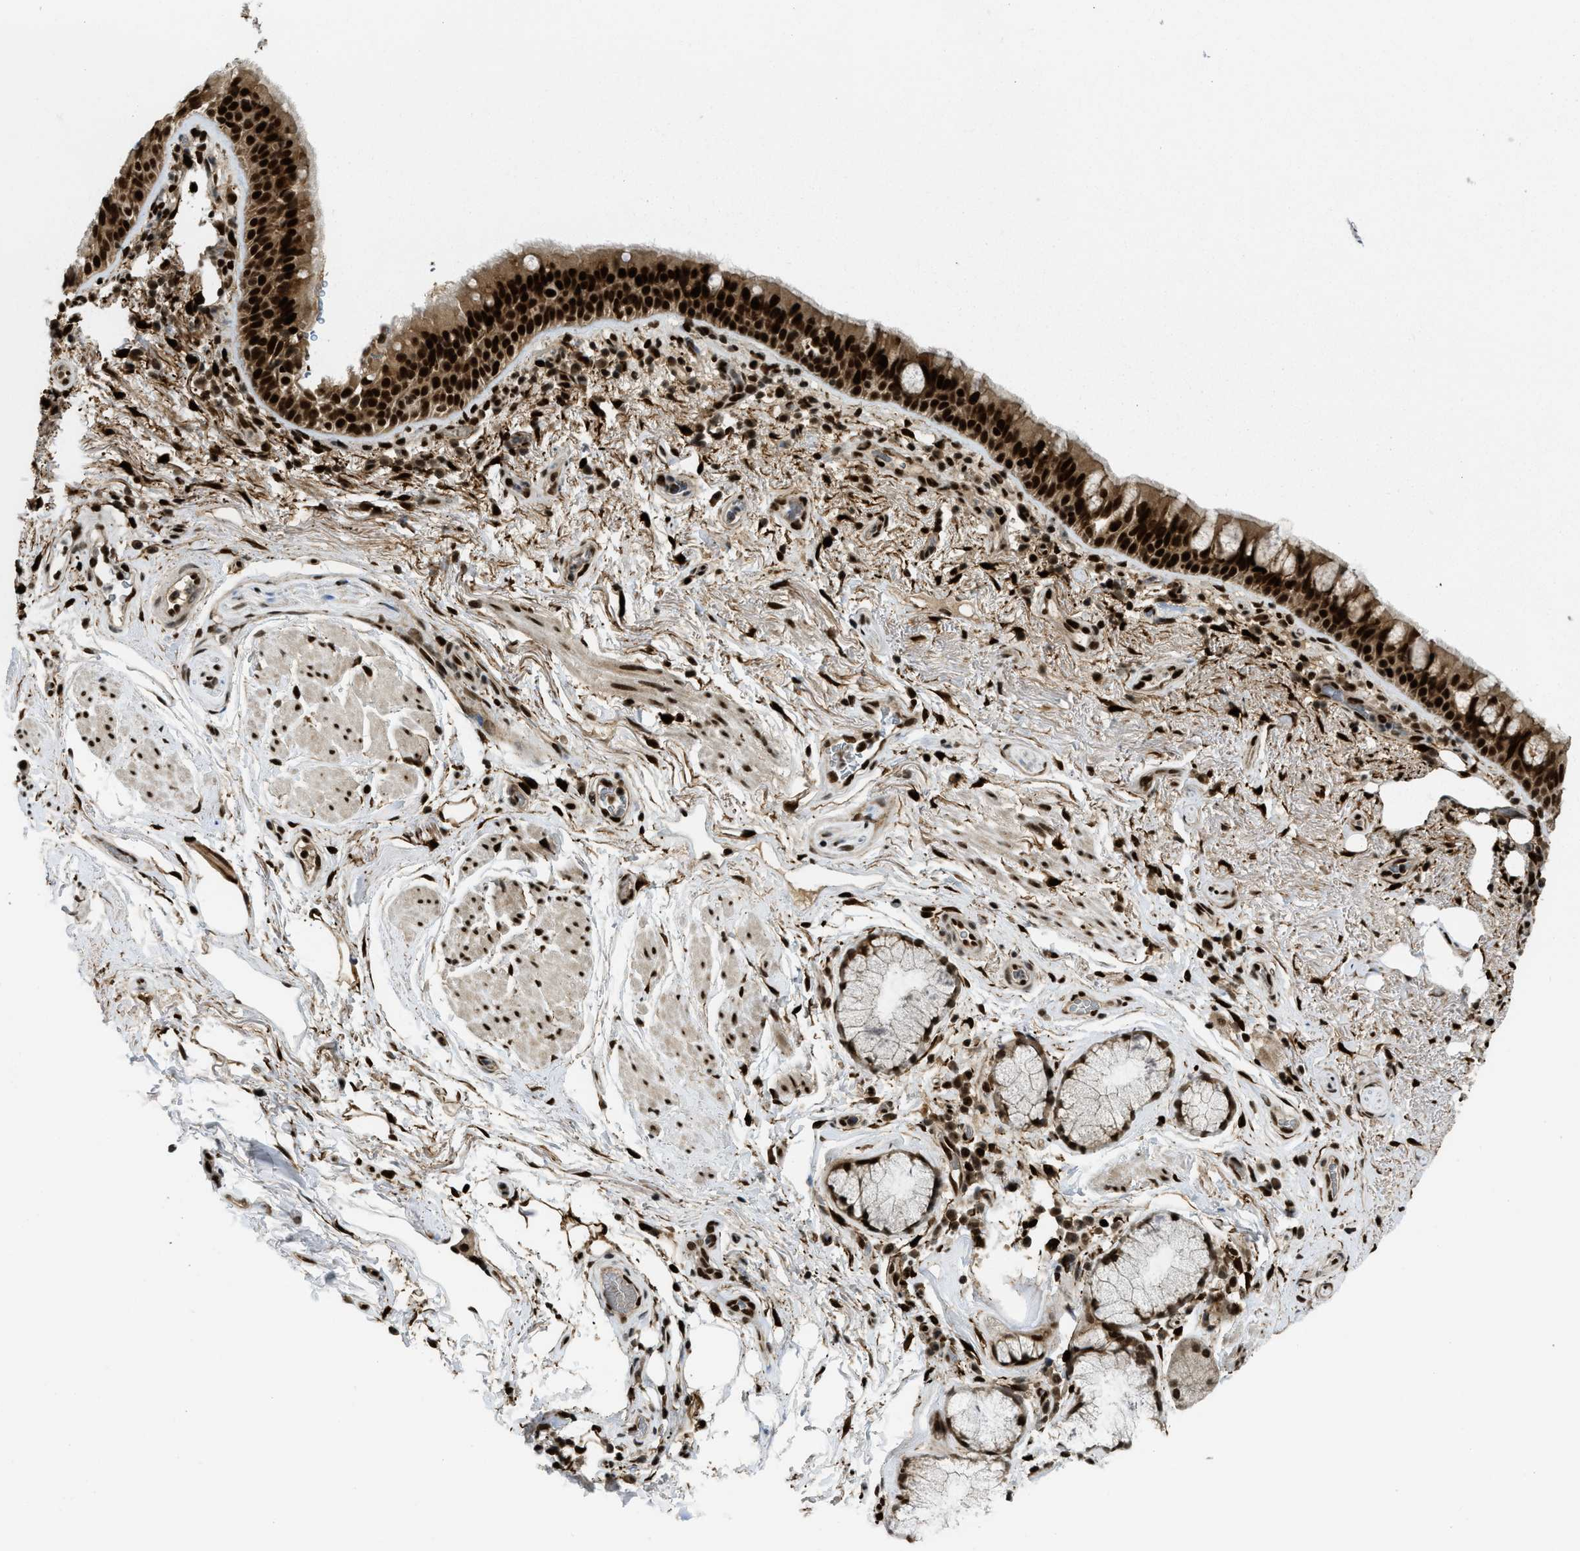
{"staining": {"intensity": "strong", "quantity": ">75%", "location": "nuclear"}, "tissue": "bronchus", "cell_type": "Respiratory epithelial cells", "image_type": "normal", "snomed": [{"axis": "morphology", "description": "Normal tissue, NOS"}, {"axis": "morphology", "description": "Inflammation, NOS"}, {"axis": "topography", "description": "Cartilage tissue"}, {"axis": "topography", "description": "Bronchus"}], "caption": "The photomicrograph demonstrates staining of unremarkable bronchus, revealing strong nuclear protein staining (brown color) within respiratory epithelial cells. (DAB (3,3'-diaminobenzidine) IHC with brightfield microscopy, high magnification).", "gene": "RFX5", "patient": {"sex": "male", "age": 77}}